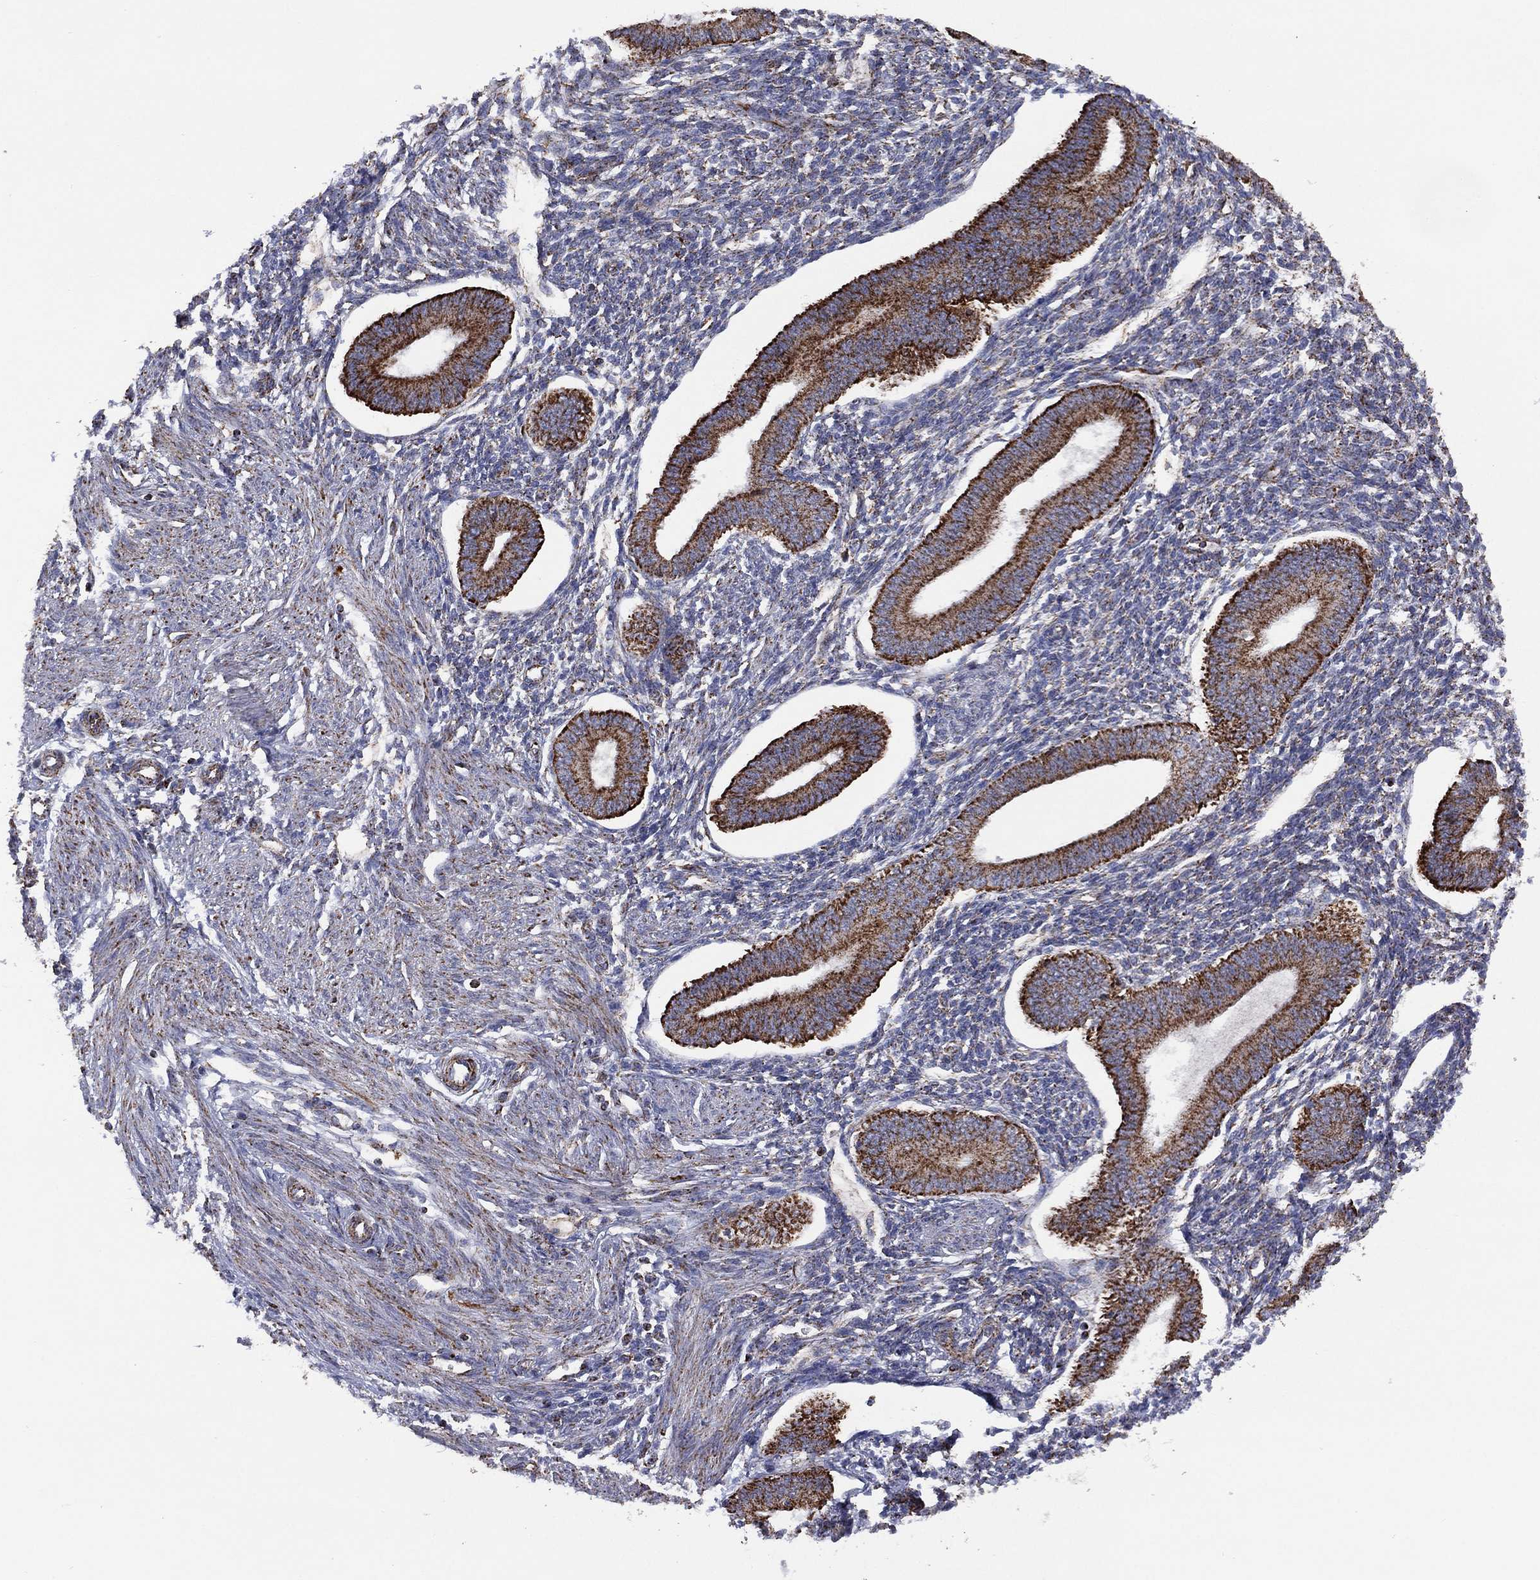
{"staining": {"intensity": "negative", "quantity": "none", "location": "none"}, "tissue": "endometrium", "cell_type": "Cells in endometrial stroma", "image_type": "normal", "snomed": [{"axis": "morphology", "description": "Normal tissue, NOS"}, {"axis": "topography", "description": "Endometrium"}], "caption": "Immunohistochemistry (IHC) of unremarkable human endometrium displays no positivity in cells in endometrial stroma.", "gene": "PPP2R5A", "patient": {"sex": "female", "age": 39}}